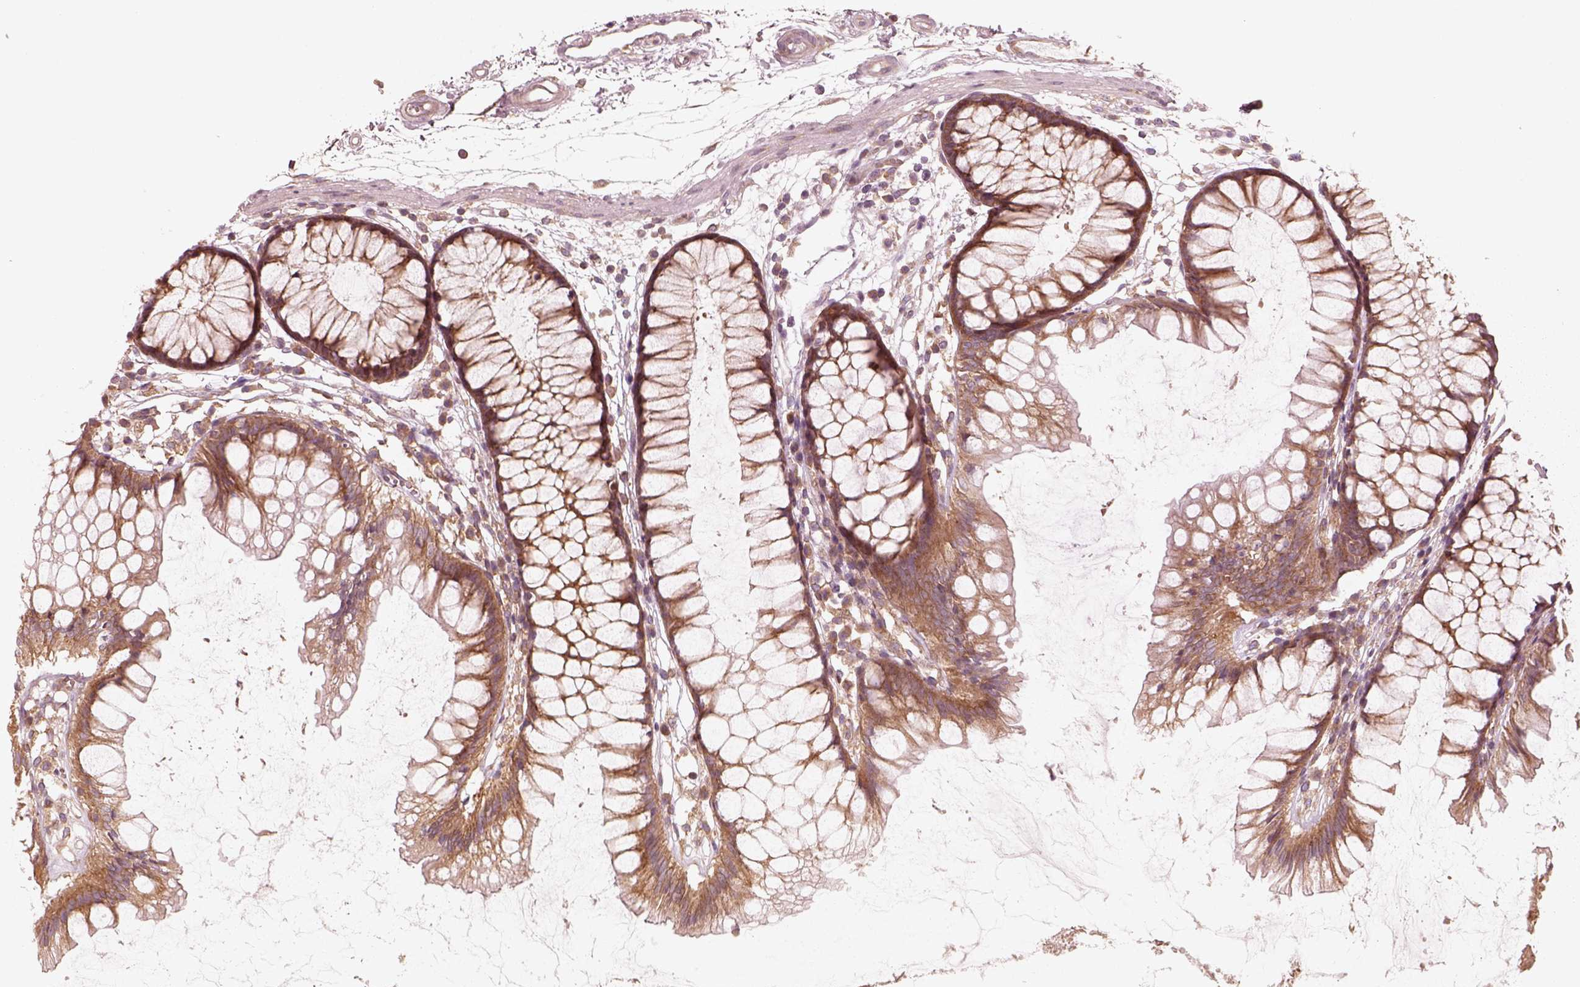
{"staining": {"intensity": "weak", "quantity": ">75%", "location": "cytoplasmic/membranous"}, "tissue": "colon", "cell_type": "Endothelial cells", "image_type": "normal", "snomed": [{"axis": "morphology", "description": "Normal tissue, NOS"}, {"axis": "morphology", "description": "Adenocarcinoma, NOS"}, {"axis": "topography", "description": "Colon"}], "caption": "Immunohistochemistry staining of benign colon, which demonstrates low levels of weak cytoplasmic/membranous expression in approximately >75% of endothelial cells indicating weak cytoplasmic/membranous protein staining. The staining was performed using DAB (3,3'-diaminobenzidine) (brown) for protein detection and nuclei were counterstained in hematoxylin (blue).", "gene": "CNOT2", "patient": {"sex": "male", "age": 65}}